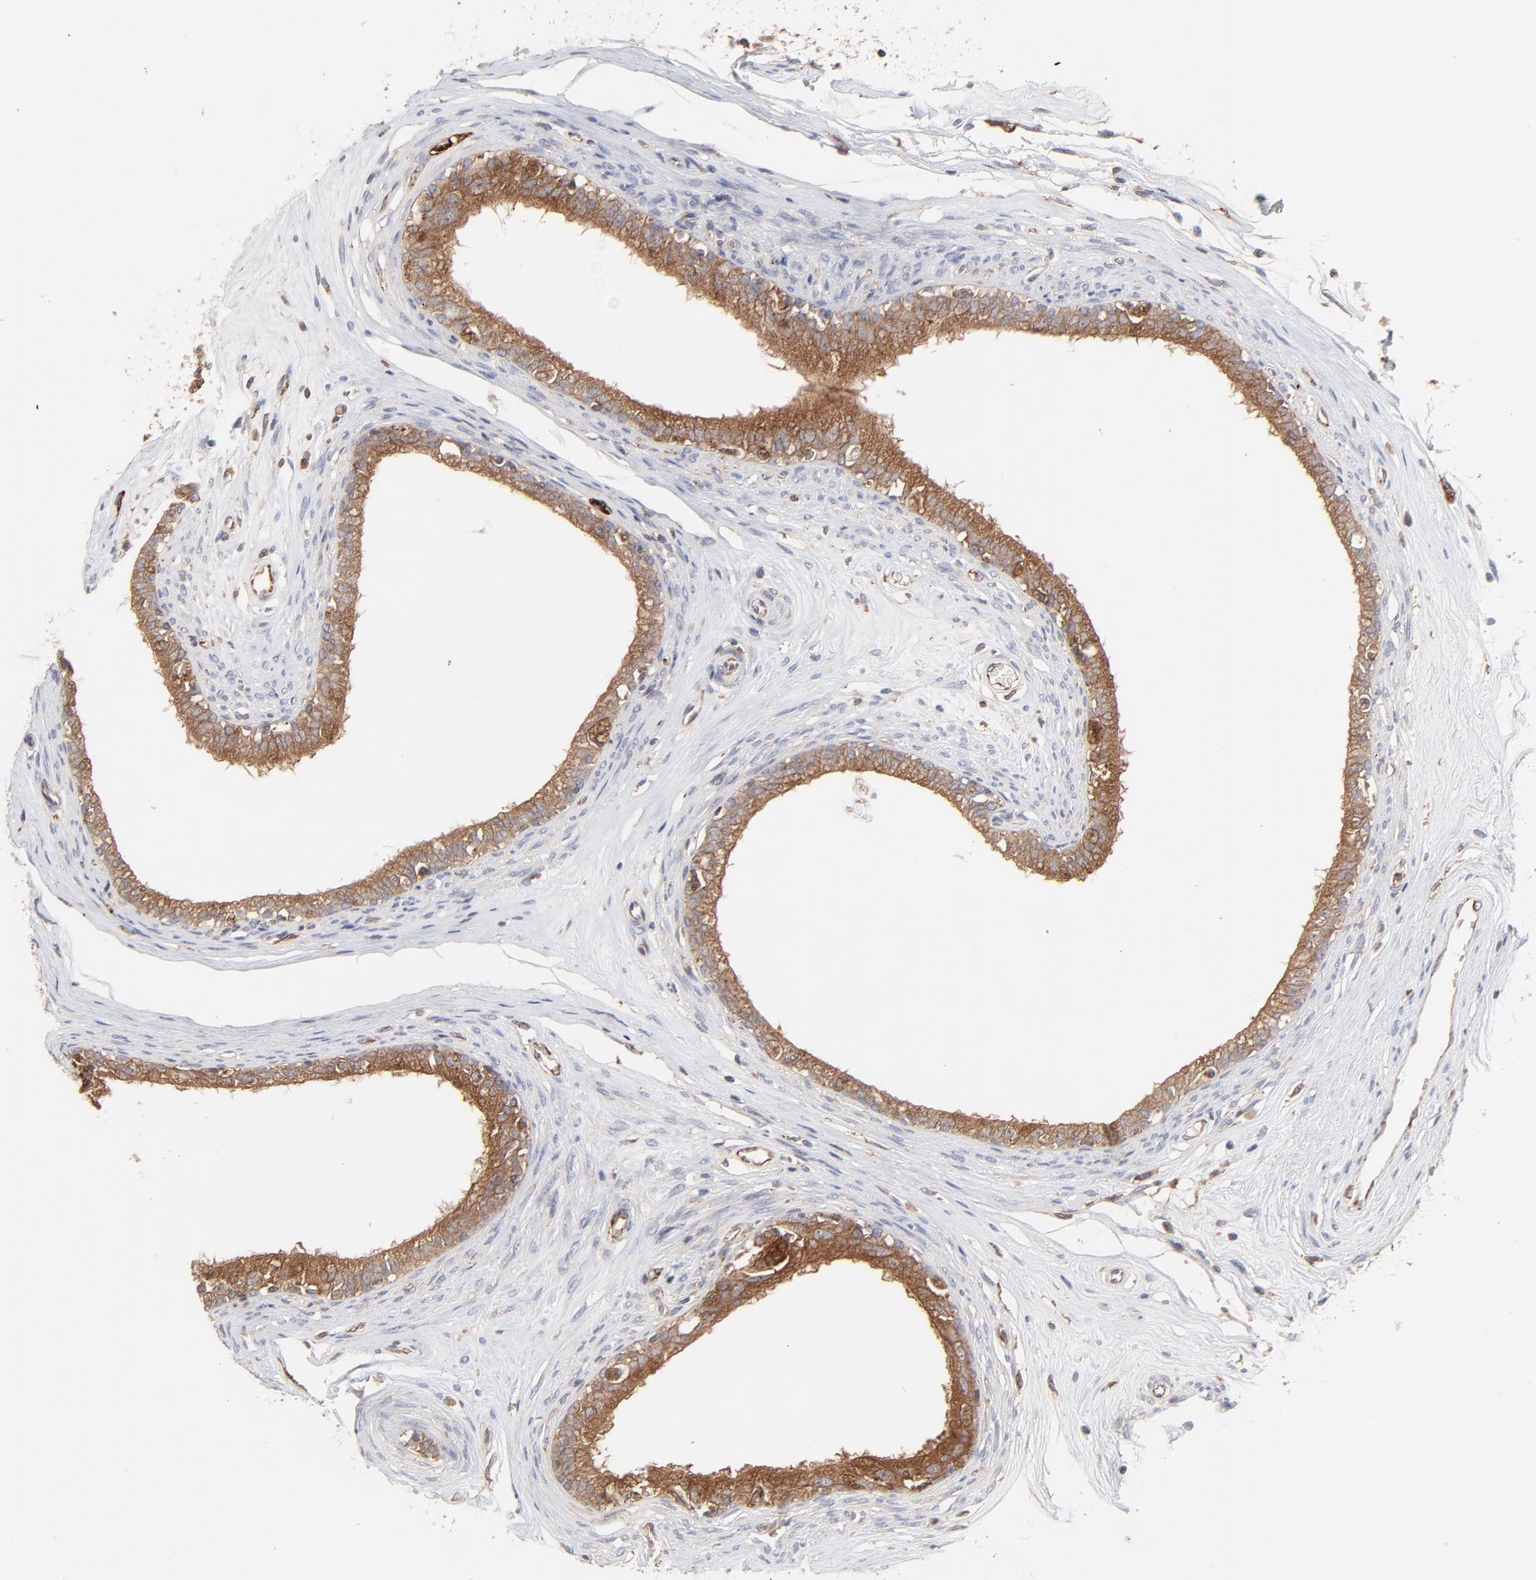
{"staining": {"intensity": "strong", "quantity": ">75%", "location": "cytoplasmic/membranous"}, "tissue": "epididymis", "cell_type": "Glandular cells", "image_type": "normal", "snomed": [{"axis": "morphology", "description": "Normal tissue, NOS"}, {"axis": "morphology", "description": "Inflammation, NOS"}, {"axis": "topography", "description": "Epididymis"}], "caption": "Protein staining of unremarkable epididymis displays strong cytoplasmic/membranous positivity in approximately >75% of glandular cells. The protein of interest is shown in brown color, while the nuclei are stained blue.", "gene": "RAB9A", "patient": {"sex": "male", "age": 84}}